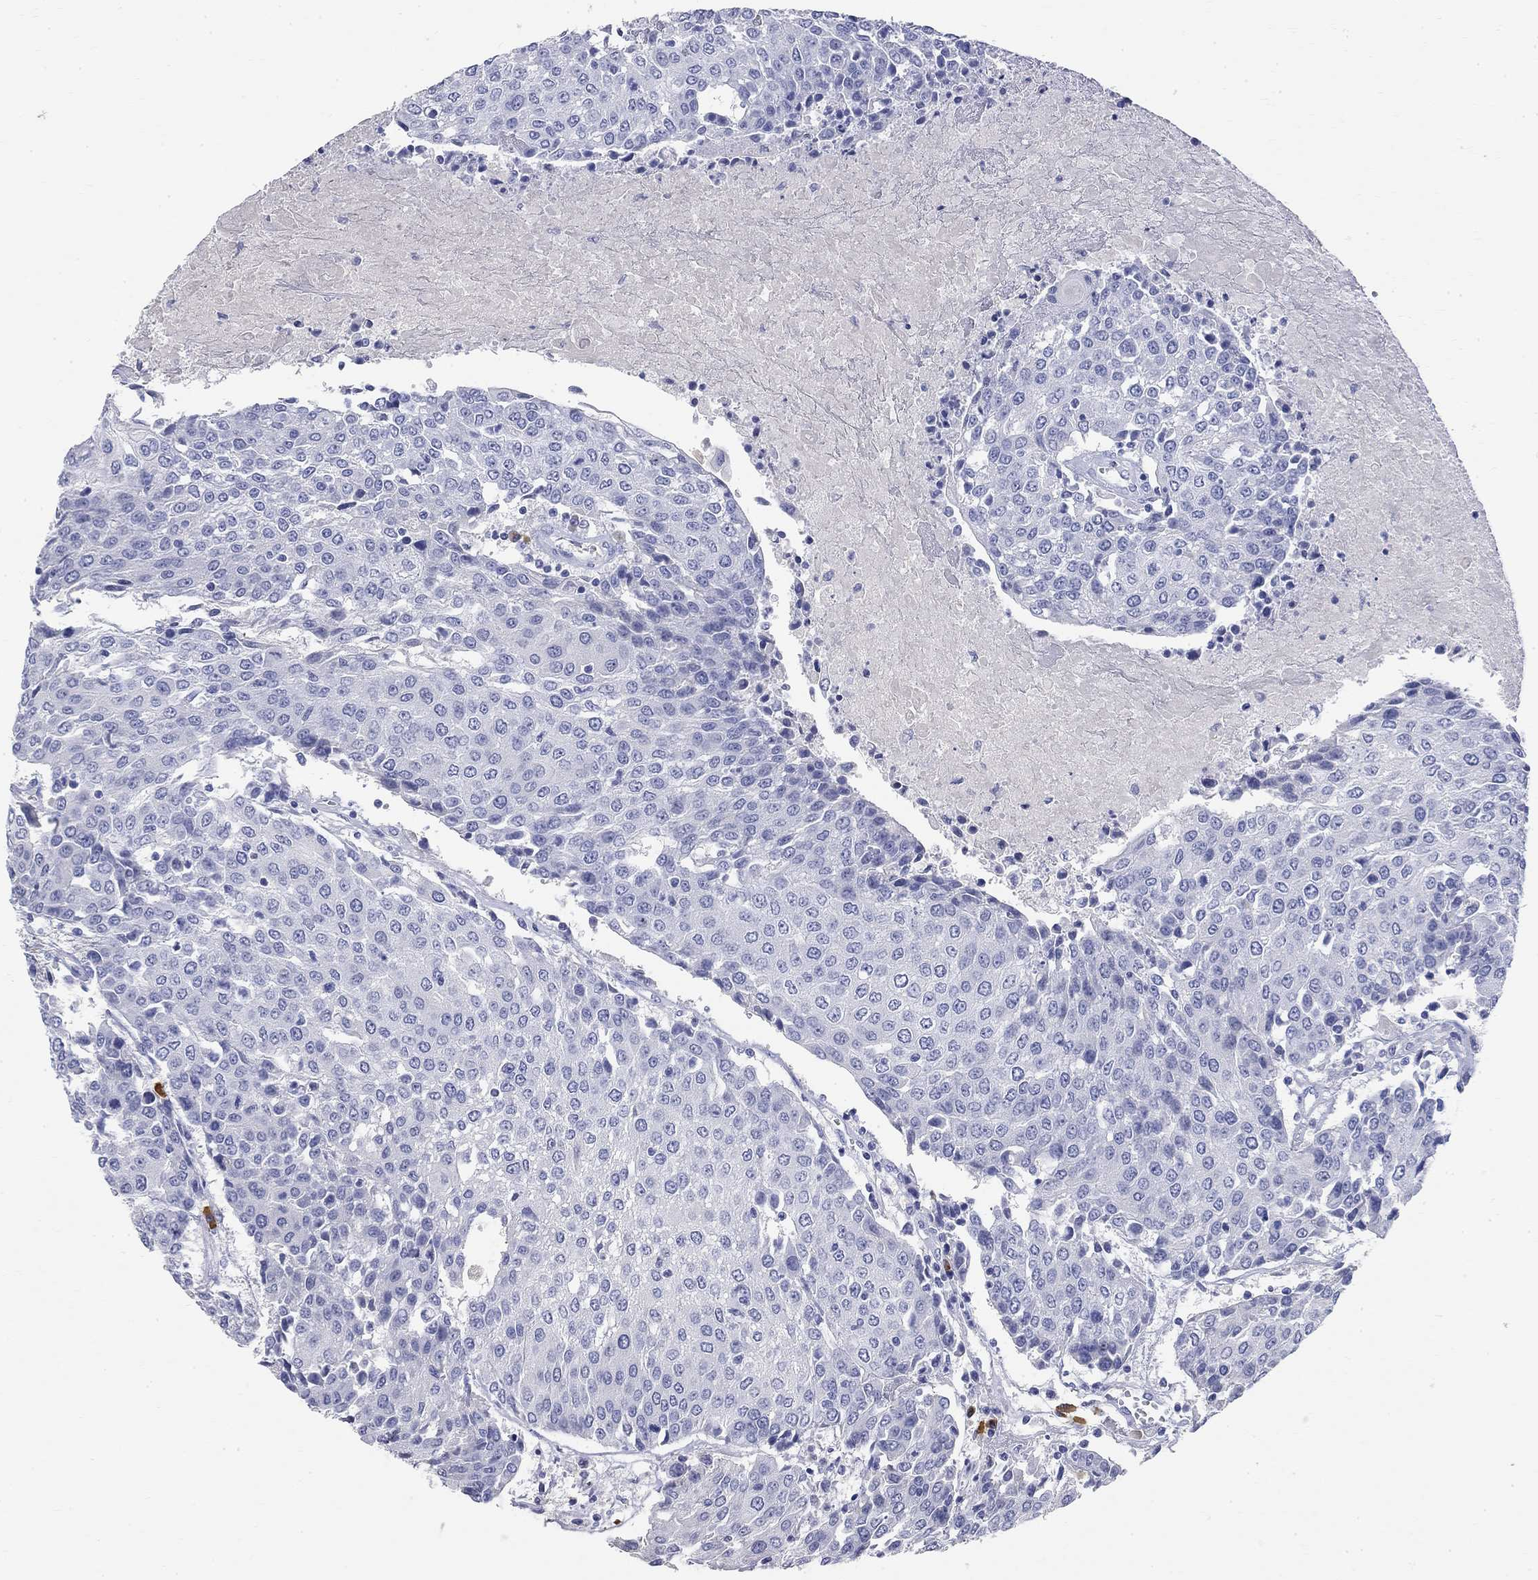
{"staining": {"intensity": "negative", "quantity": "none", "location": "none"}, "tissue": "urothelial cancer", "cell_type": "Tumor cells", "image_type": "cancer", "snomed": [{"axis": "morphology", "description": "Urothelial carcinoma, High grade"}, {"axis": "topography", "description": "Urinary bladder"}], "caption": "Protein analysis of urothelial cancer exhibits no significant expression in tumor cells. (DAB immunohistochemistry (IHC), high magnification).", "gene": "PHOX2B", "patient": {"sex": "female", "age": 85}}